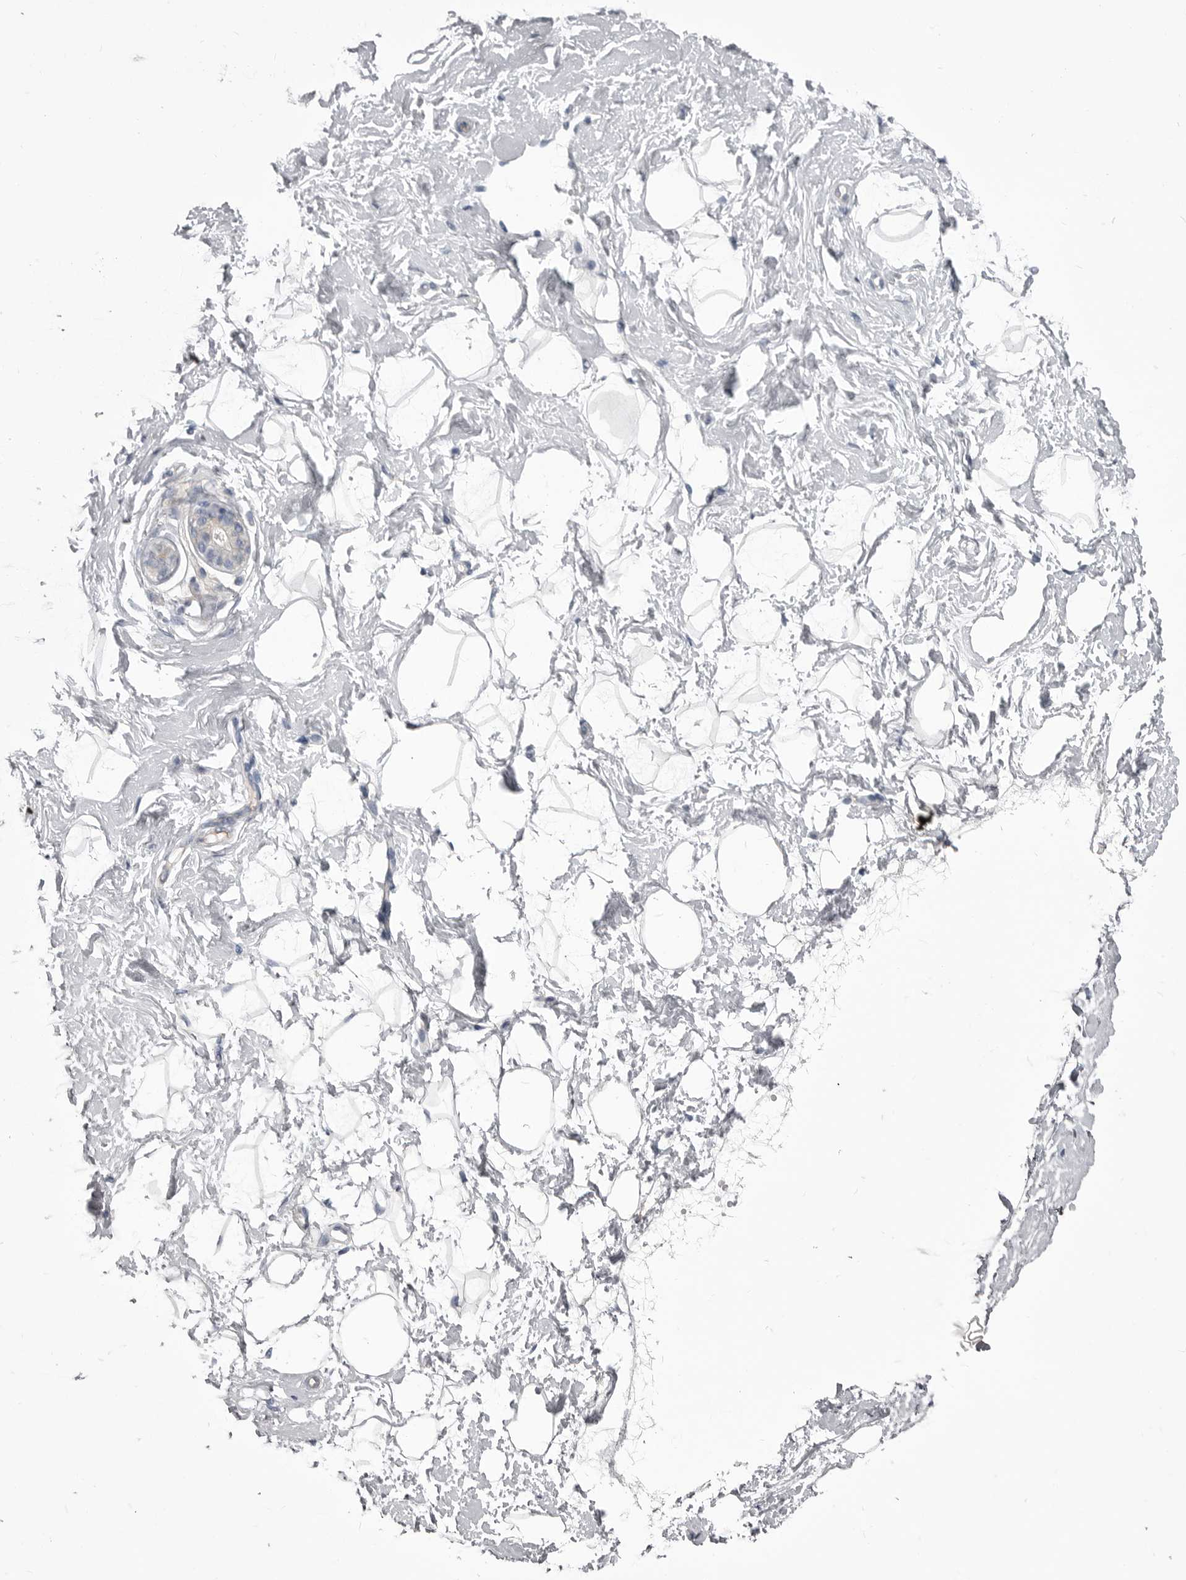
{"staining": {"intensity": "negative", "quantity": "none", "location": "none"}, "tissue": "breast", "cell_type": "Adipocytes", "image_type": "normal", "snomed": [{"axis": "morphology", "description": "Normal tissue, NOS"}, {"axis": "topography", "description": "Breast"}], "caption": "High magnification brightfield microscopy of unremarkable breast stained with DAB (brown) and counterstained with hematoxylin (blue): adipocytes show no significant expression. The staining was performed using DAB to visualize the protein expression in brown, while the nuclei were stained in blue with hematoxylin (Magnification: 20x).", "gene": "OPLAH", "patient": {"sex": "female", "age": 23}}